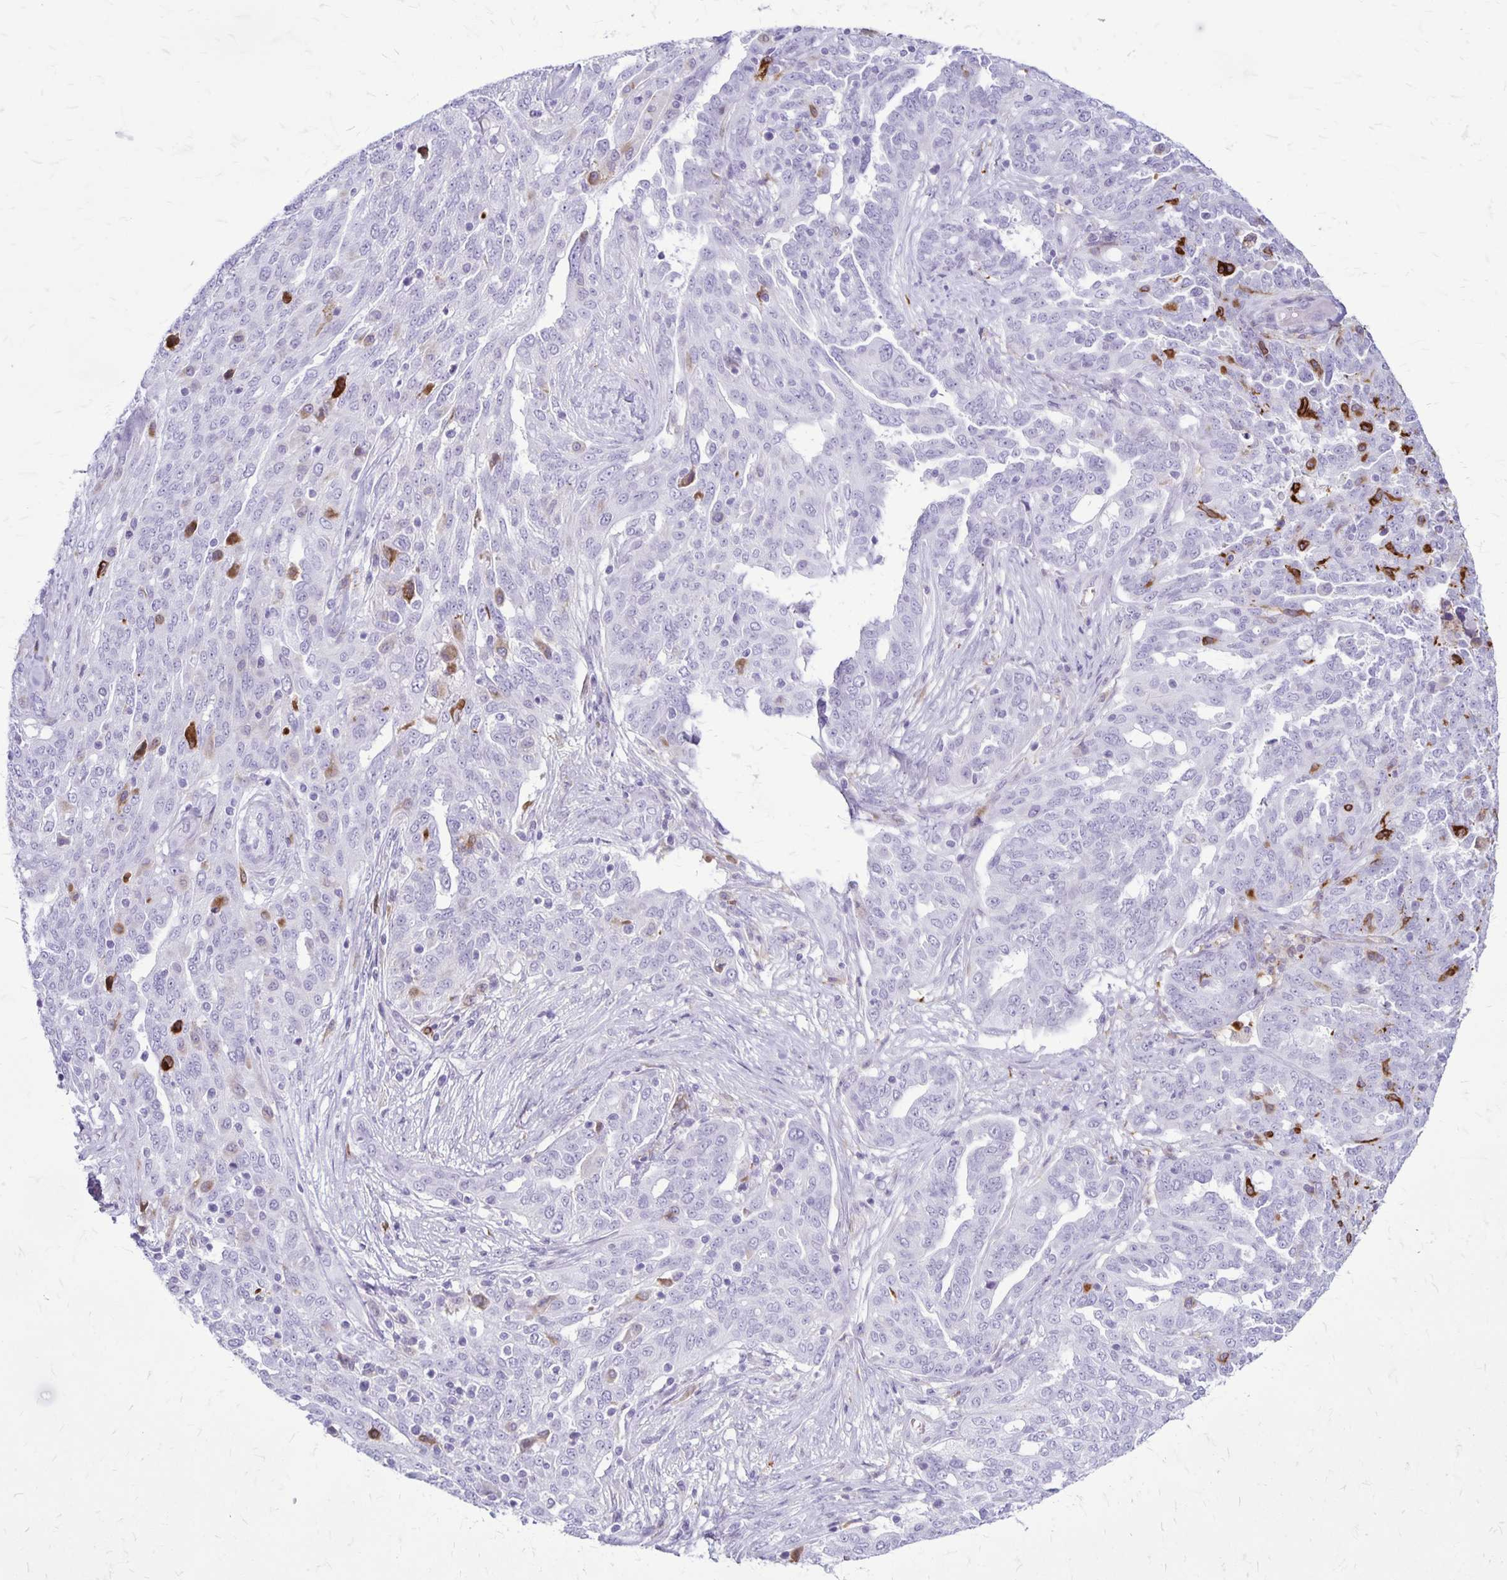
{"staining": {"intensity": "negative", "quantity": "none", "location": "none"}, "tissue": "ovarian cancer", "cell_type": "Tumor cells", "image_type": "cancer", "snomed": [{"axis": "morphology", "description": "Cystadenocarcinoma, serous, NOS"}, {"axis": "topography", "description": "Ovary"}], "caption": "The image demonstrates no significant expression in tumor cells of ovarian serous cystadenocarcinoma.", "gene": "RTN1", "patient": {"sex": "female", "age": 67}}